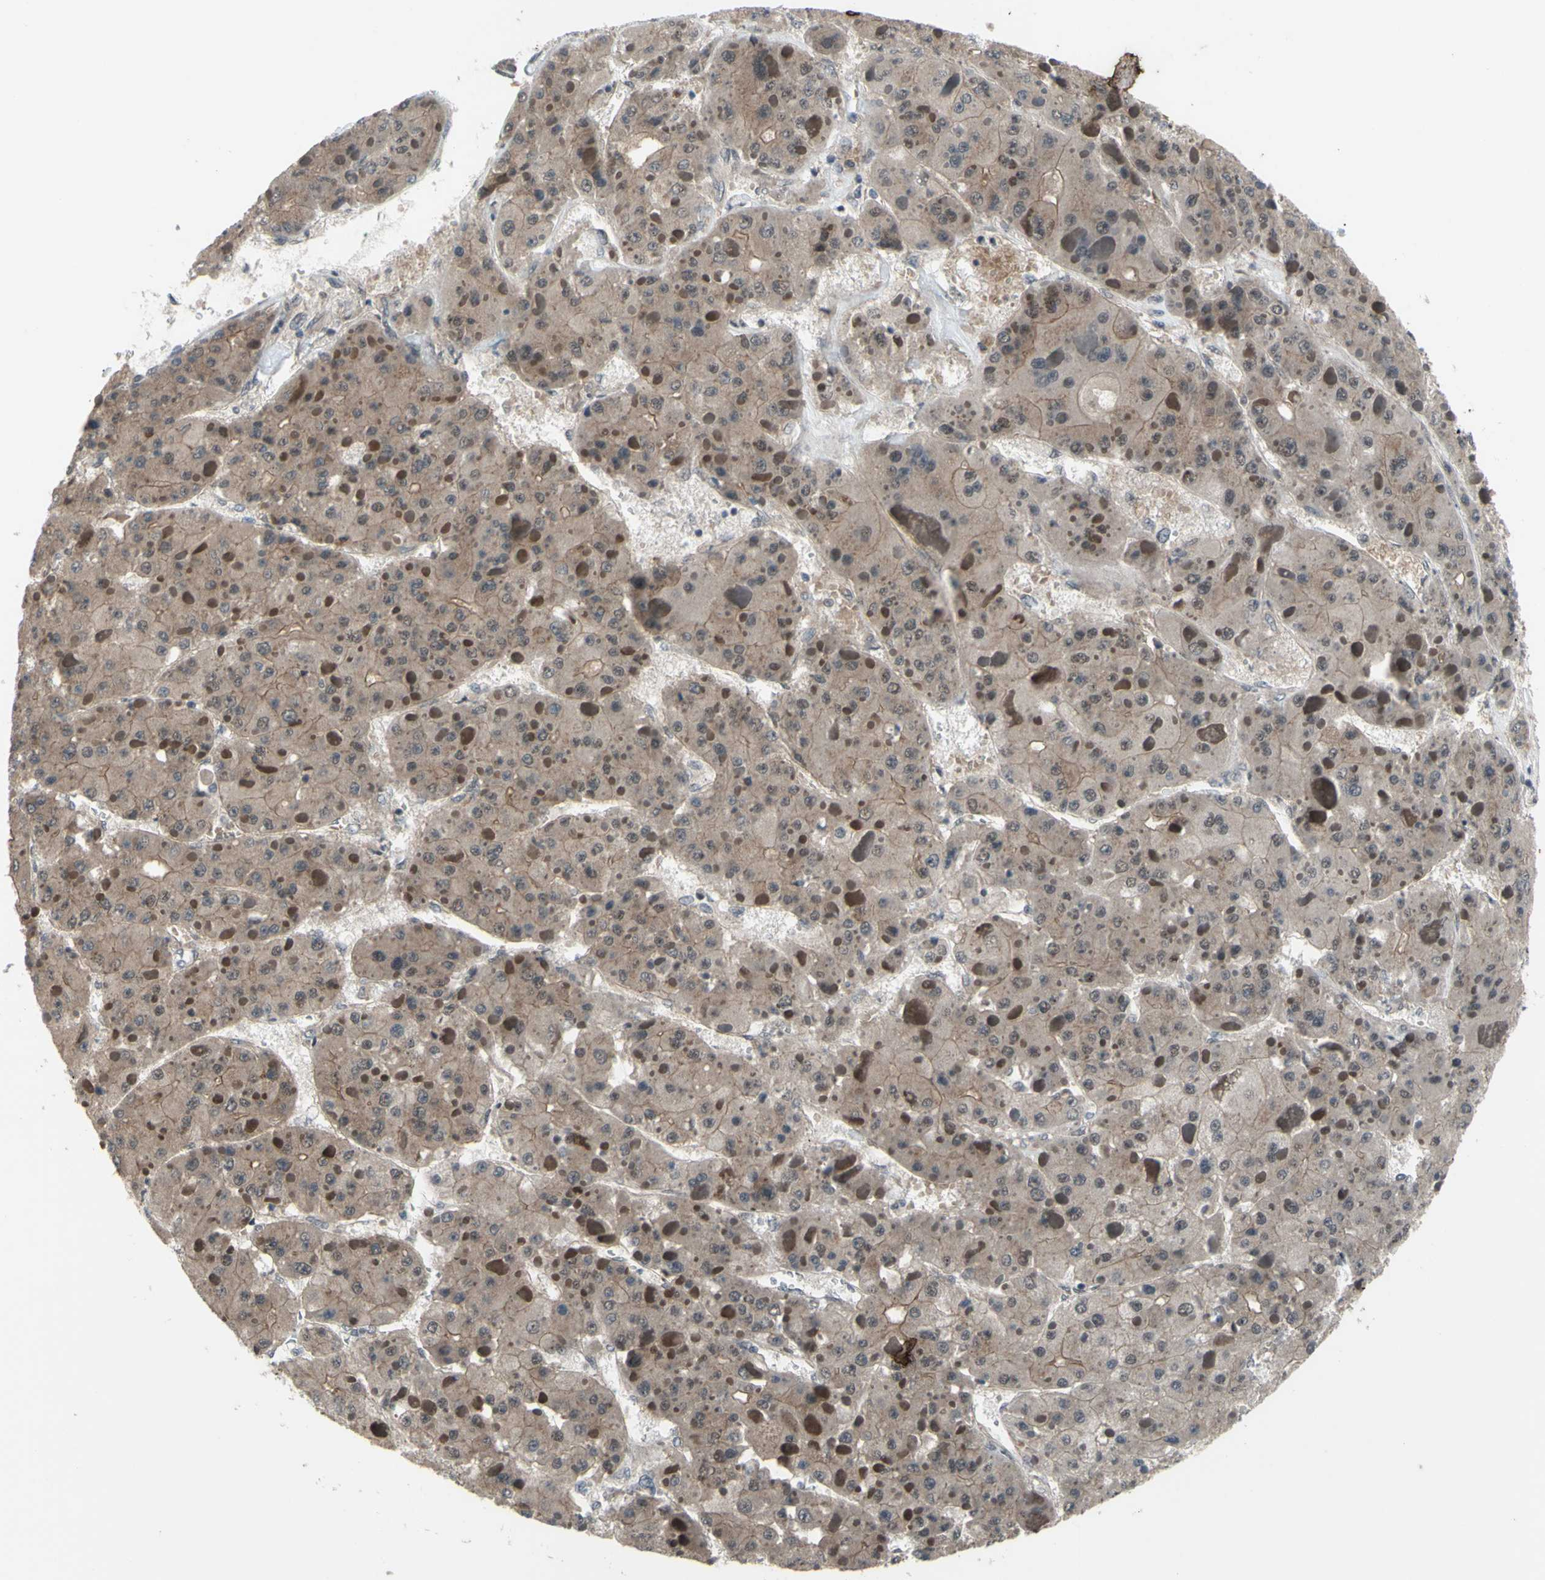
{"staining": {"intensity": "weak", "quantity": ">75%", "location": "cytoplasmic/membranous"}, "tissue": "liver cancer", "cell_type": "Tumor cells", "image_type": "cancer", "snomed": [{"axis": "morphology", "description": "Carcinoma, Hepatocellular, NOS"}, {"axis": "topography", "description": "Liver"}], "caption": "DAB immunohistochemical staining of hepatocellular carcinoma (liver) demonstrates weak cytoplasmic/membranous protein positivity in about >75% of tumor cells.", "gene": "TRDMT1", "patient": {"sex": "female", "age": 73}}